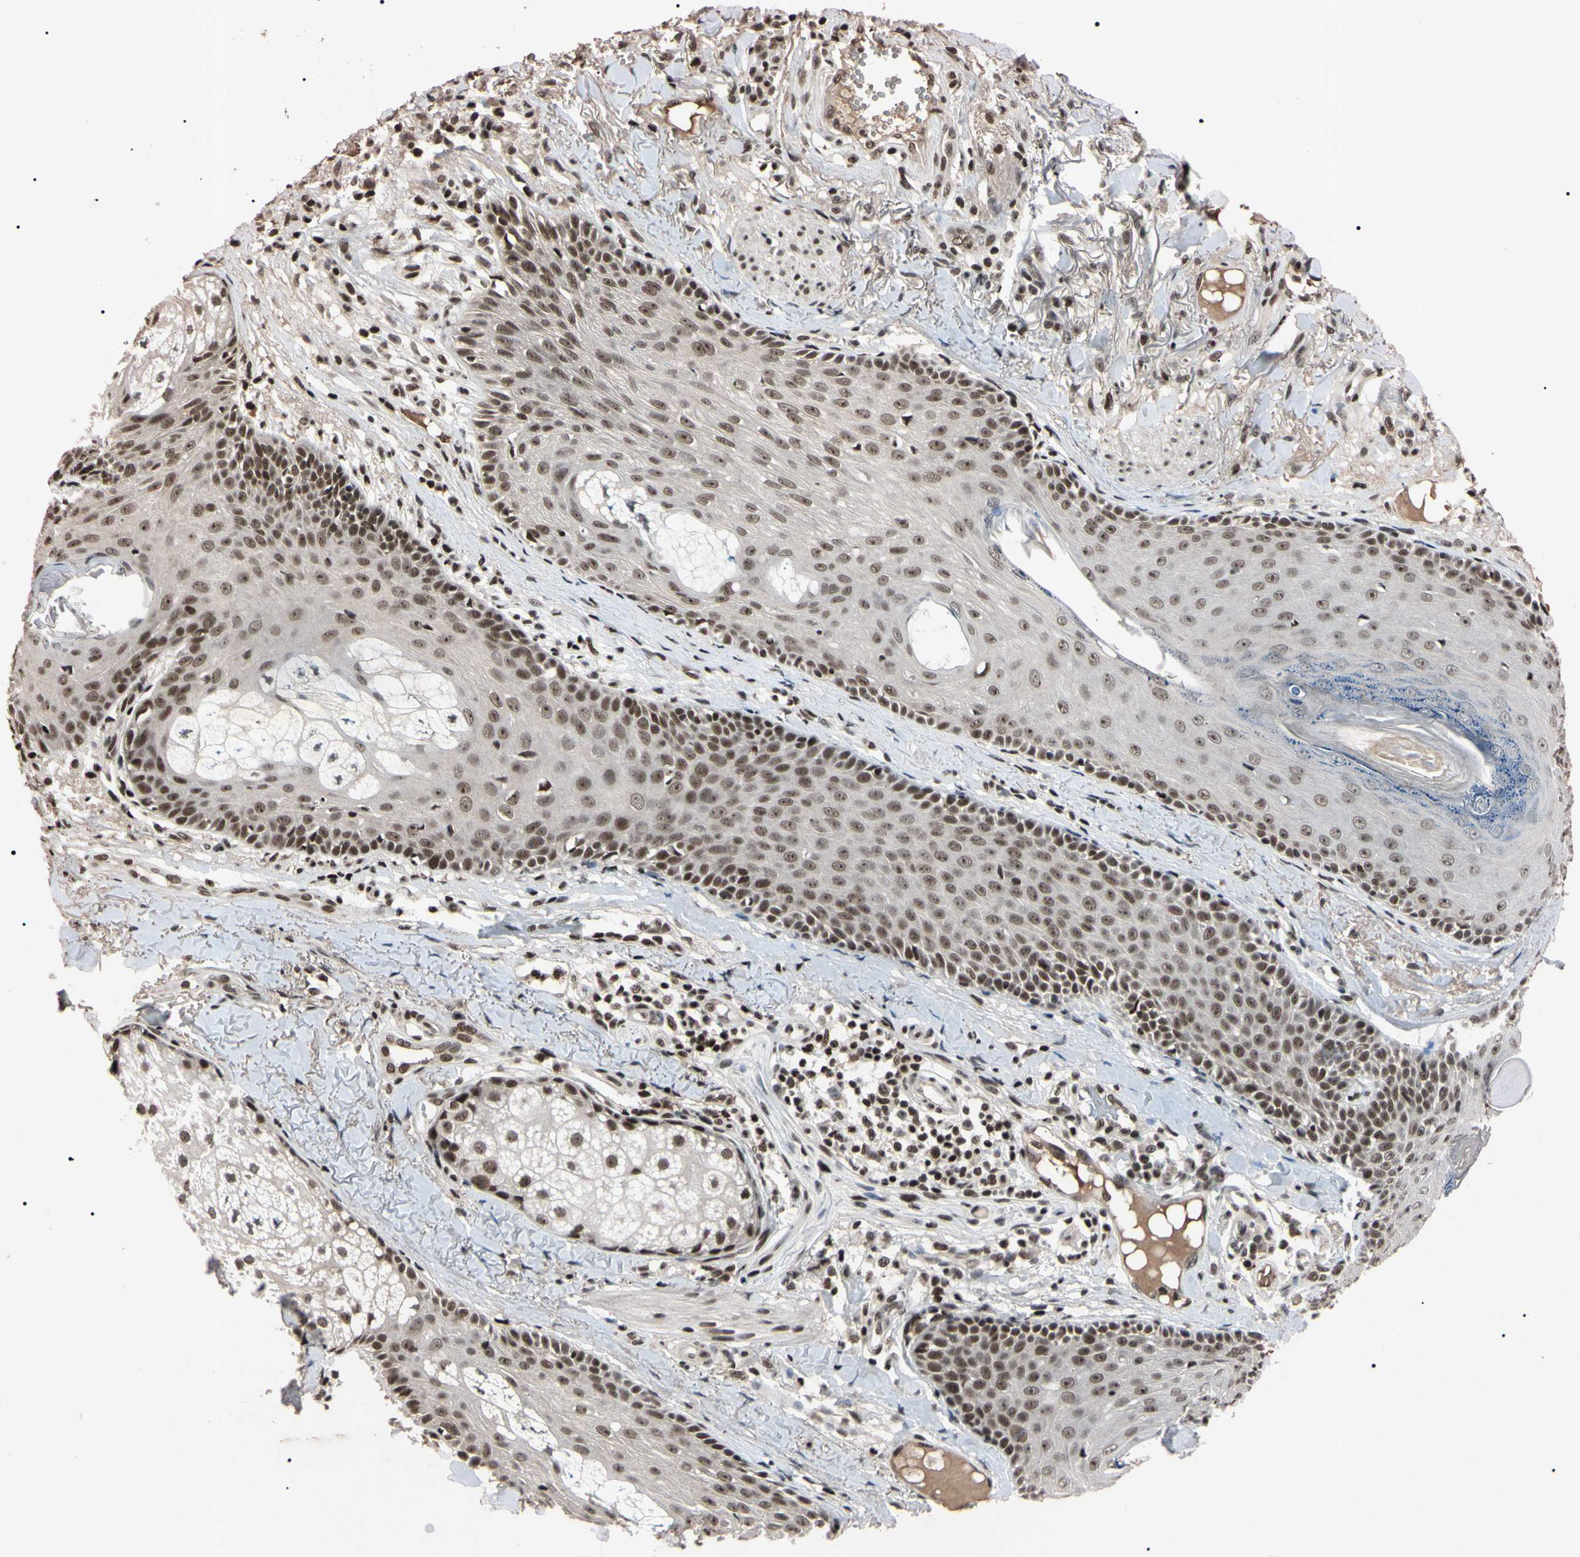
{"staining": {"intensity": "moderate", "quantity": "25%-75%", "location": "nuclear"}, "tissue": "skin cancer", "cell_type": "Tumor cells", "image_type": "cancer", "snomed": [{"axis": "morphology", "description": "Normal tissue, NOS"}, {"axis": "morphology", "description": "Basal cell carcinoma"}, {"axis": "topography", "description": "Skin"}], "caption": "Immunohistochemical staining of human skin basal cell carcinoma shows medium levels of moderate nuclear staining in approximately 25%-75% of tumor cells.", "gene": "YY1", "patient": {"sex": "male", "age": 52}}